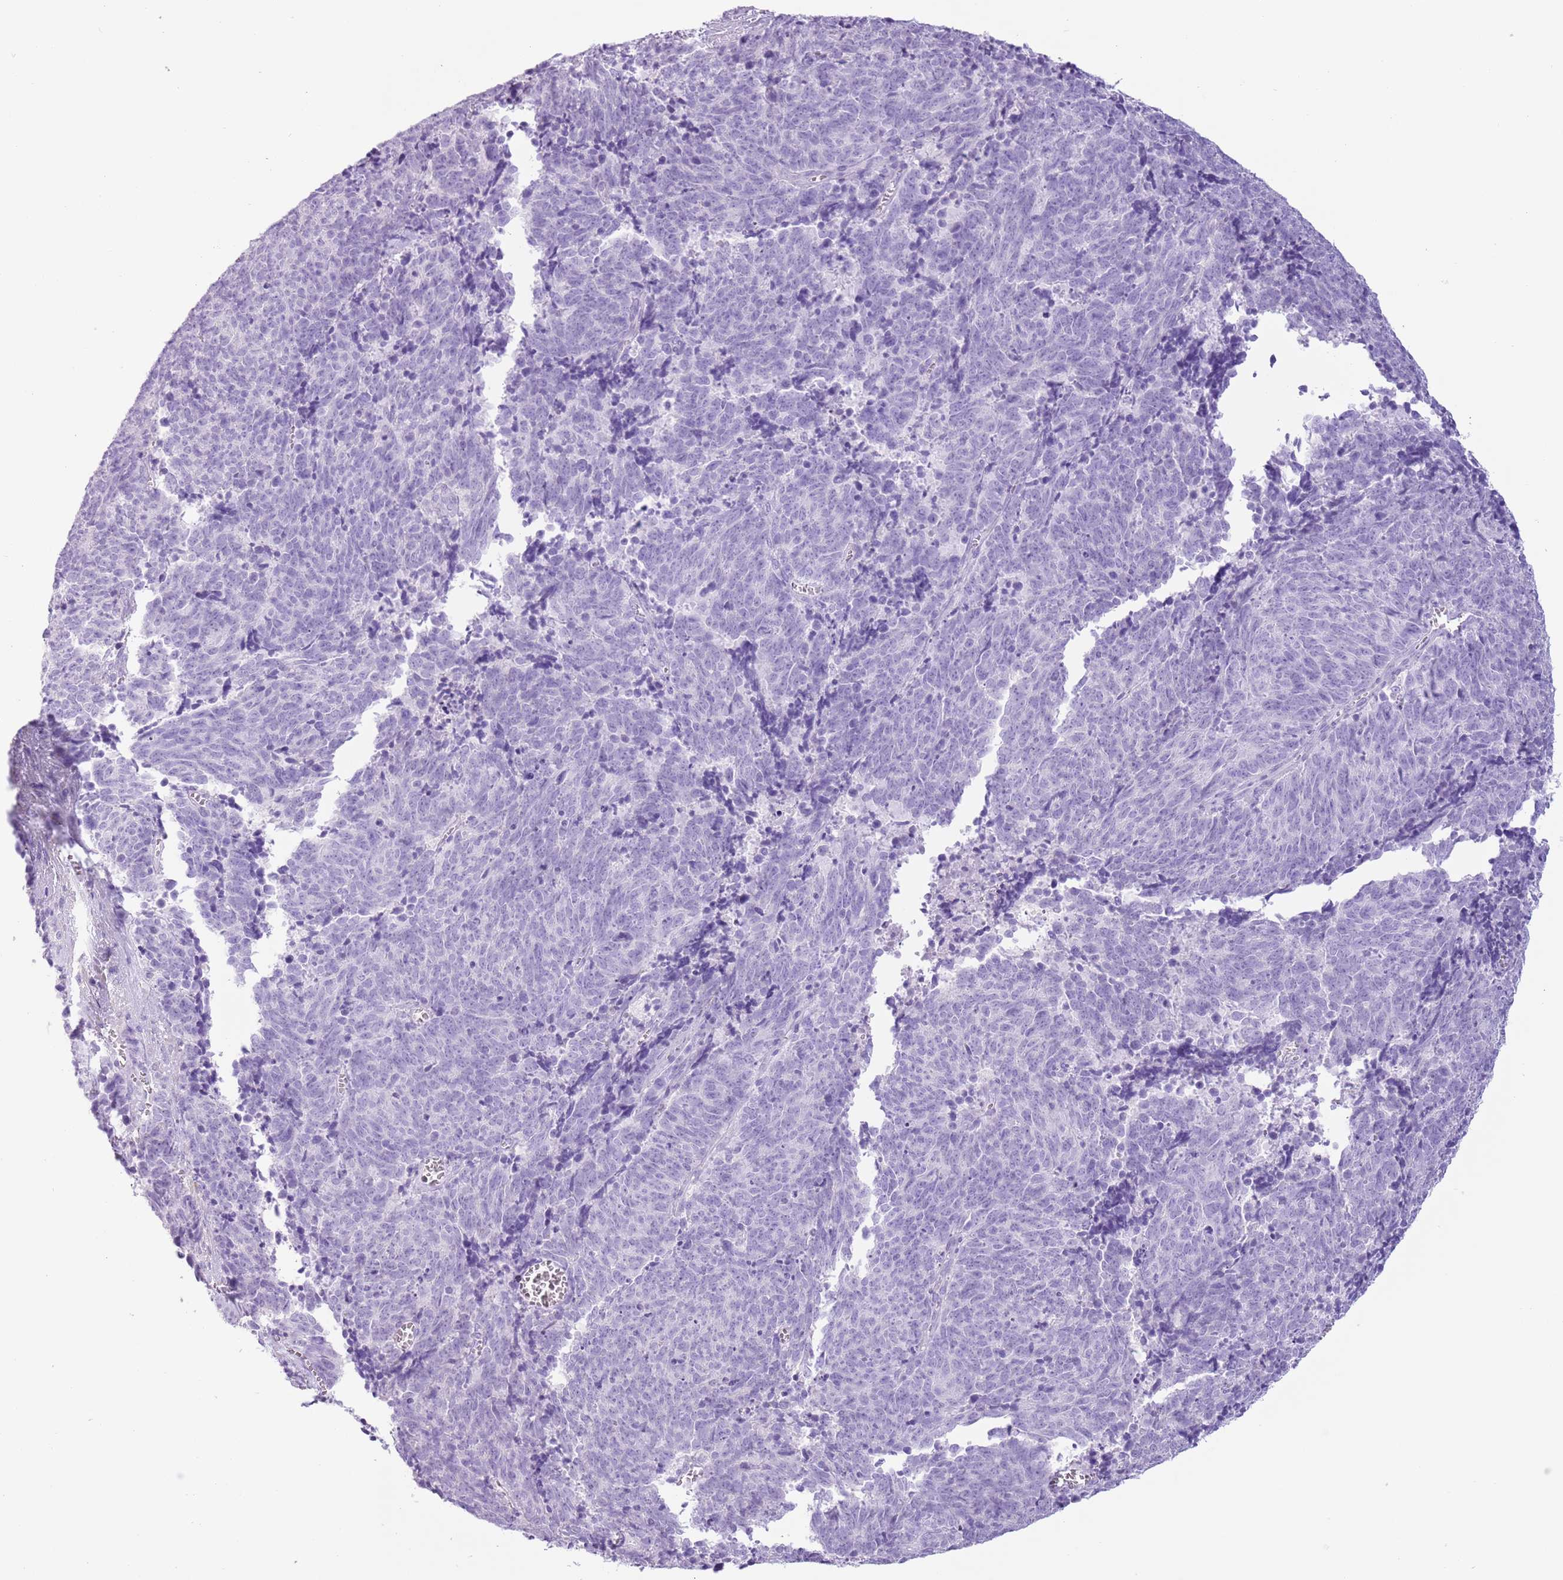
{"staining": {"intensity": "negative", "quantity": "none", "location": "none"}, "tissue": "cervical cancer", "cell_type": "Tumor cells", "image_type": "cancer", "snomed": [{"axis": "morphology", "description": "Squamous cell carcinoma, NOS"}, {"axis": "topography", "description": "Cervix"}], "caption": "Immunohistochemical staining of cervical cancer (squamous cell carcinoma) shows no significant staining in tumor cells.", "gene": "SLC7A14", "patient": {"sex": "female", "age": 29}}